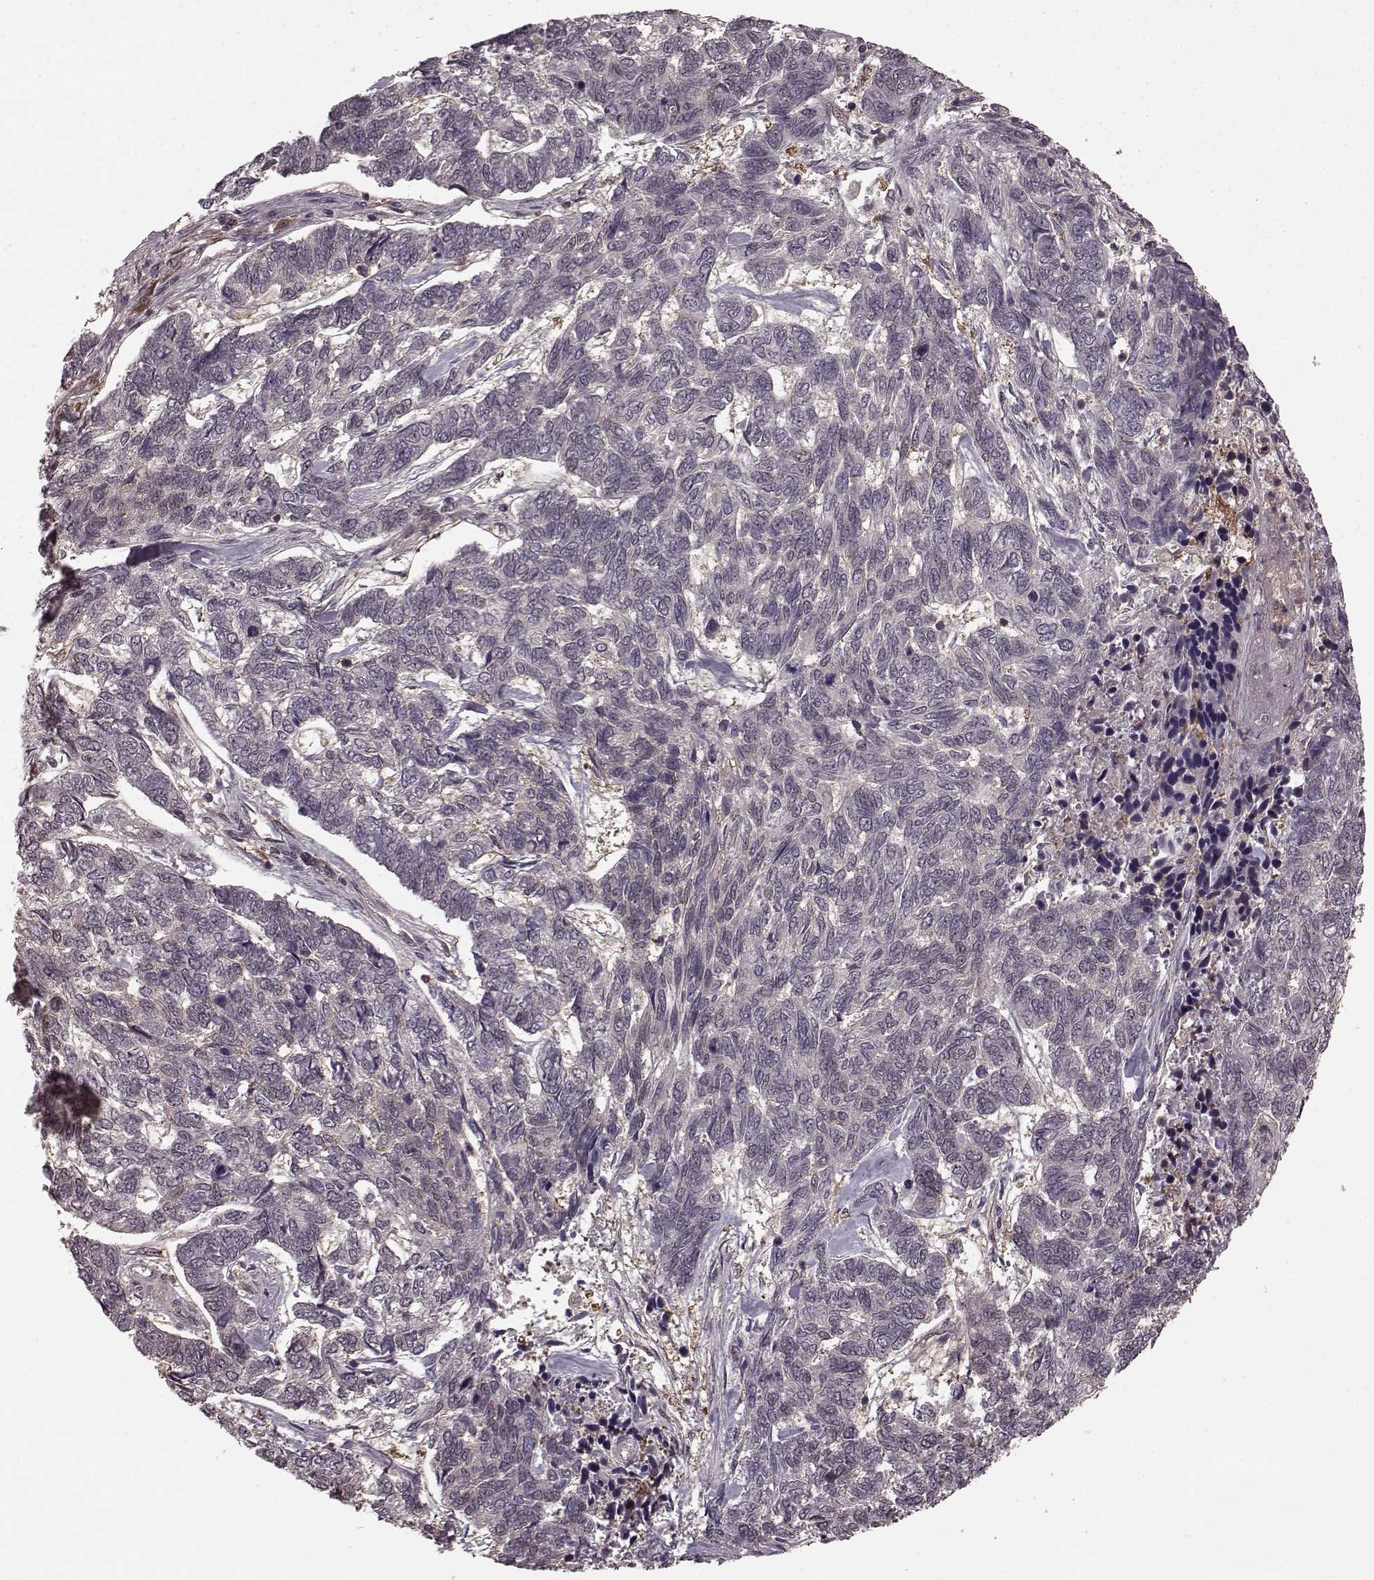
{"staining": {"intensity": "negative", "quantity": "none", "location": "none"}, "tissue": "skin cancer", "cell_type": "Tumor cells", "image_type": "cancer", "snomed": [{"axis": "morphology", "description": "Basal cell carcinoma"}, {"axis": "topography", "description": "Skin"}], "caption": "Immunohistochemistry (IHC) histopathology image of human skin cancer (basal cell carcinoma) stained for a protein (brown), which reveals no positivity in tumor cells. The staining was performed using DAB to visualize the protein expression in brown, while the nuclei were stained in blue with hematoxylin (Magnification: 20x).", "gene": "GSS", "patient": {"sex": "female", "age": 65}}